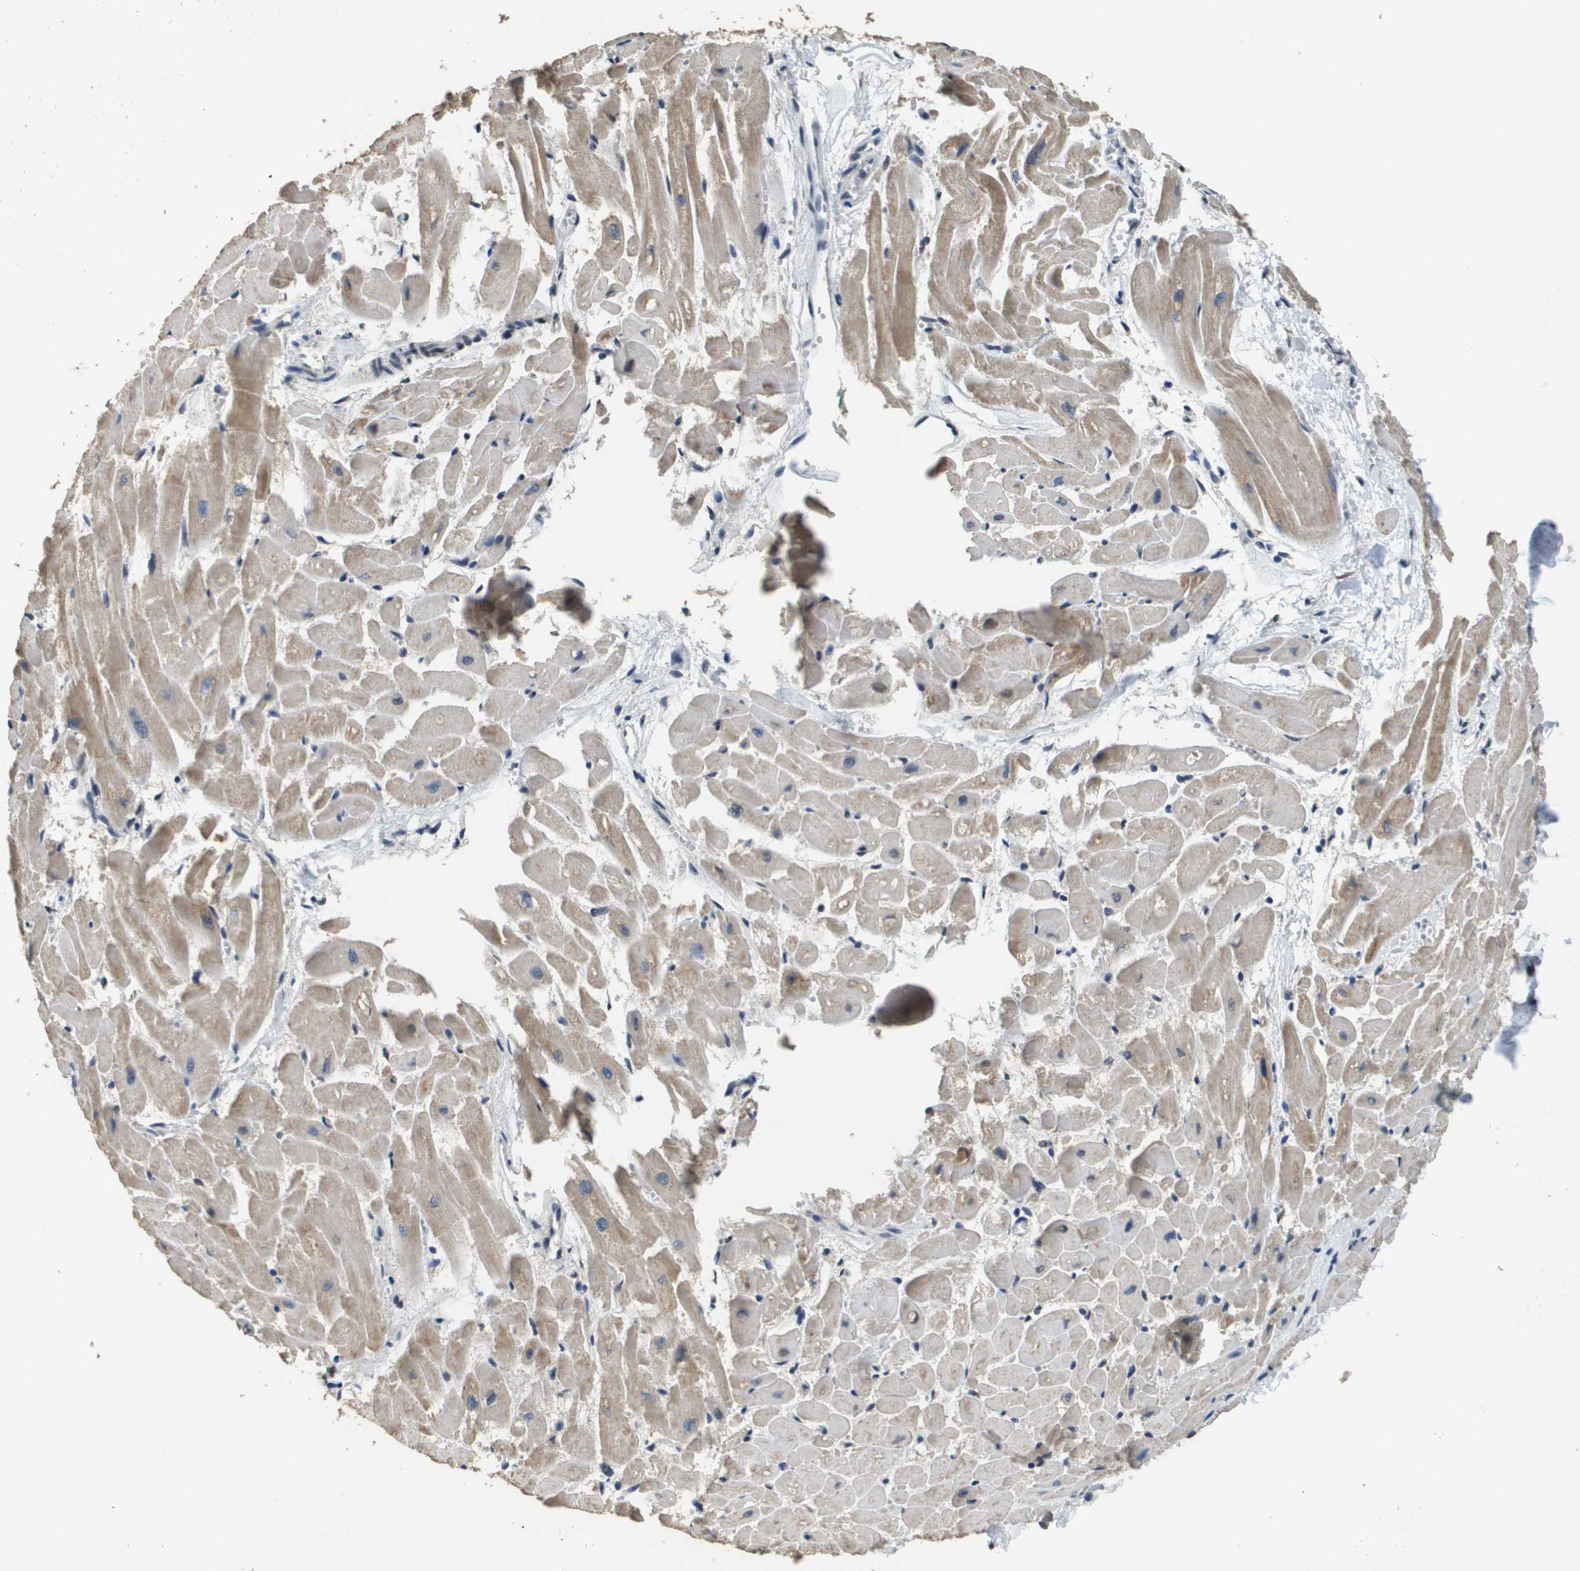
{"staining": {"intensity": "weak", "quantity": "25%-75%", "location": "cytoplasmic/membranous"}, "tissue": "heart muscle", "cell_type": "Cardiomyocytes", "image_type": "normal", "snomed": [{"axis": "morphology", "description": "Normal tissue, NOS"}, {"axis": "topography", "description": "Heart"}], "caption": "Weak cytoplasmic/membranous positivity for a protein is identified in about 25%-75% of cardiomyocytes of unremarkable heart muscle using immunohistochemistry.", "gene": "FANCC", "patient": {"sex": "female", "age": 19}}